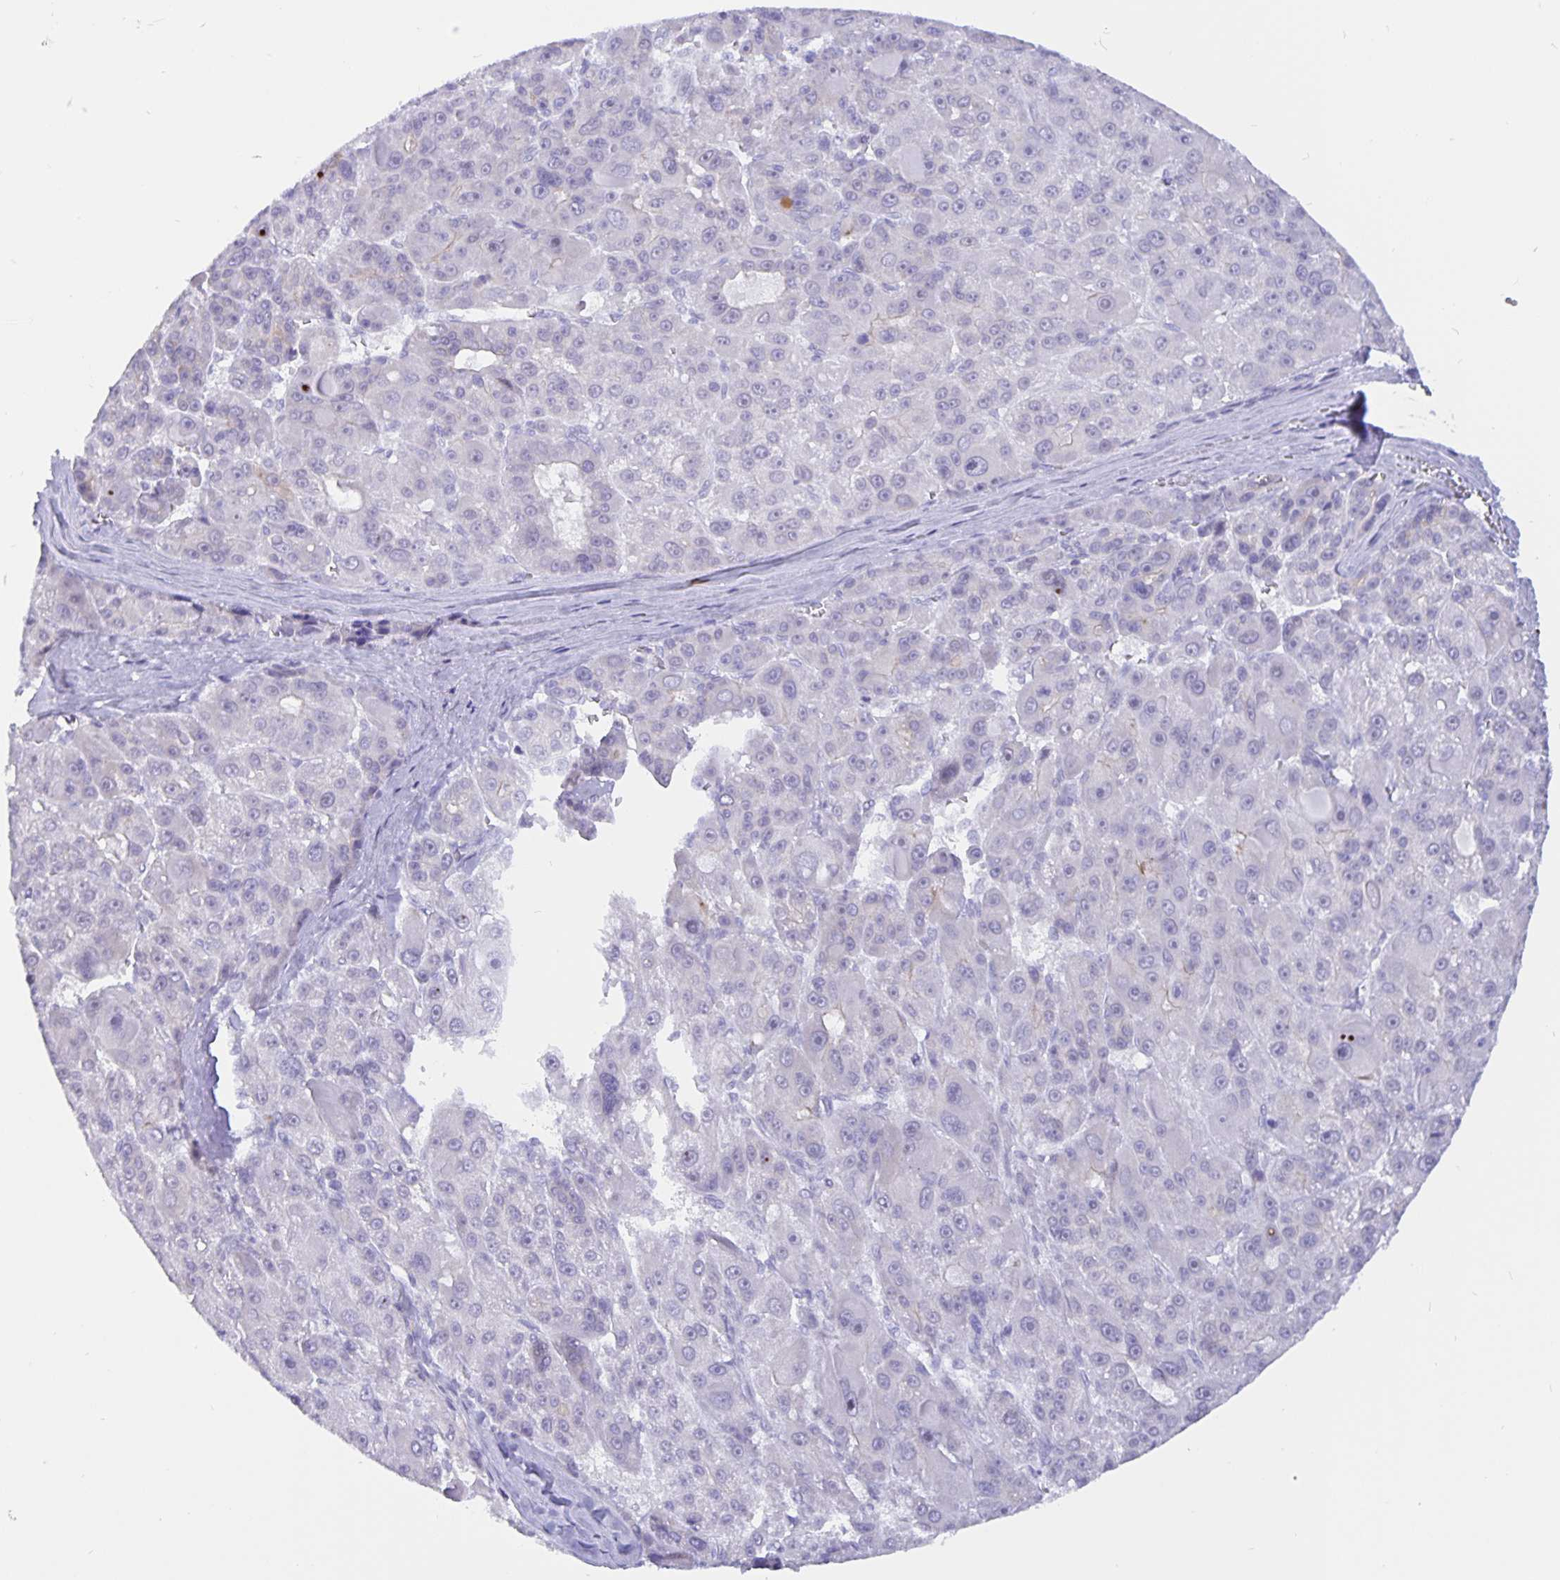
{"staining": {"intensity": "negative", "quantity": "none", "location": "none"}, "tissue": "liver cancer", "cell_type": "Tumor cells", "image_type": "cancer", "snomed": [{"axis": "morphology", "description": "Carcinoma, Hepatocellular, NOS"}, {"axis": "topography", "description": "Liver"}], "caption": "The micrograph reveals no staining of tumor cells in liver cancer.", "gene": "ERMN", "patient": {"sex": "male", "age": 76}}